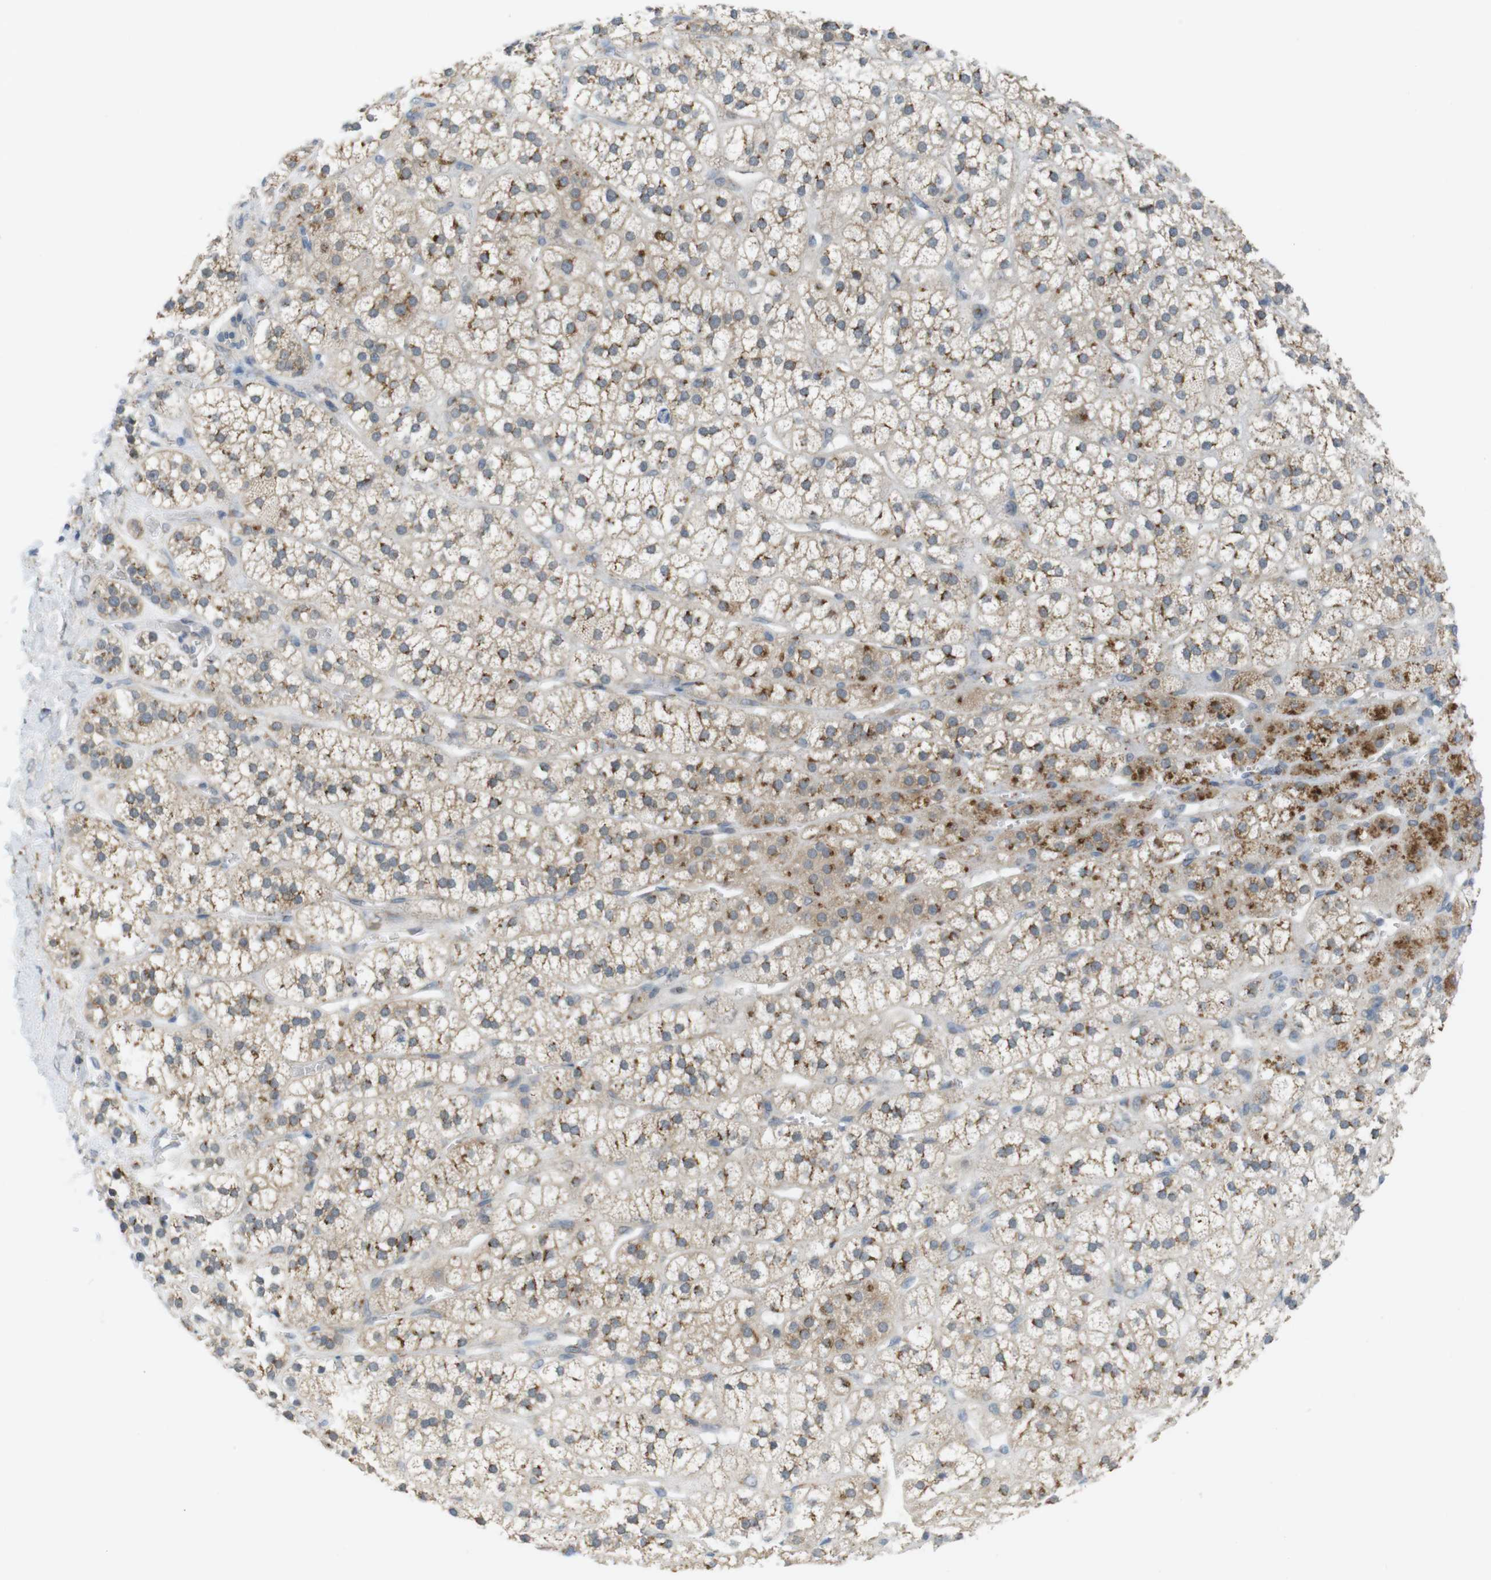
{"staining": {"intensity": "moderate", "quantity": ">75%", "location": "cytoplasmic/membranous"}, "tissue": "adrenal gland", "cell_type": "Glandular cells", "image_type": "normal", "snomed": [{"axis": "morphology", "description": "Normal tissue, NOS"}, {"axis": "topography", "description": "Adrenal gland"}], "caption": "Protein expression analysis of unremarkable human adrenal gland reveals moderate cytoplasmic/membranous positivity in approximately >75% of glandular cells. The protein of interest is stained brown, and the nuclei are stained in blue (DAB IHC with brightfield microscopy, high magnification).", "gene": "YIPF3", "patient": {"sex": "male", "age": 56}}